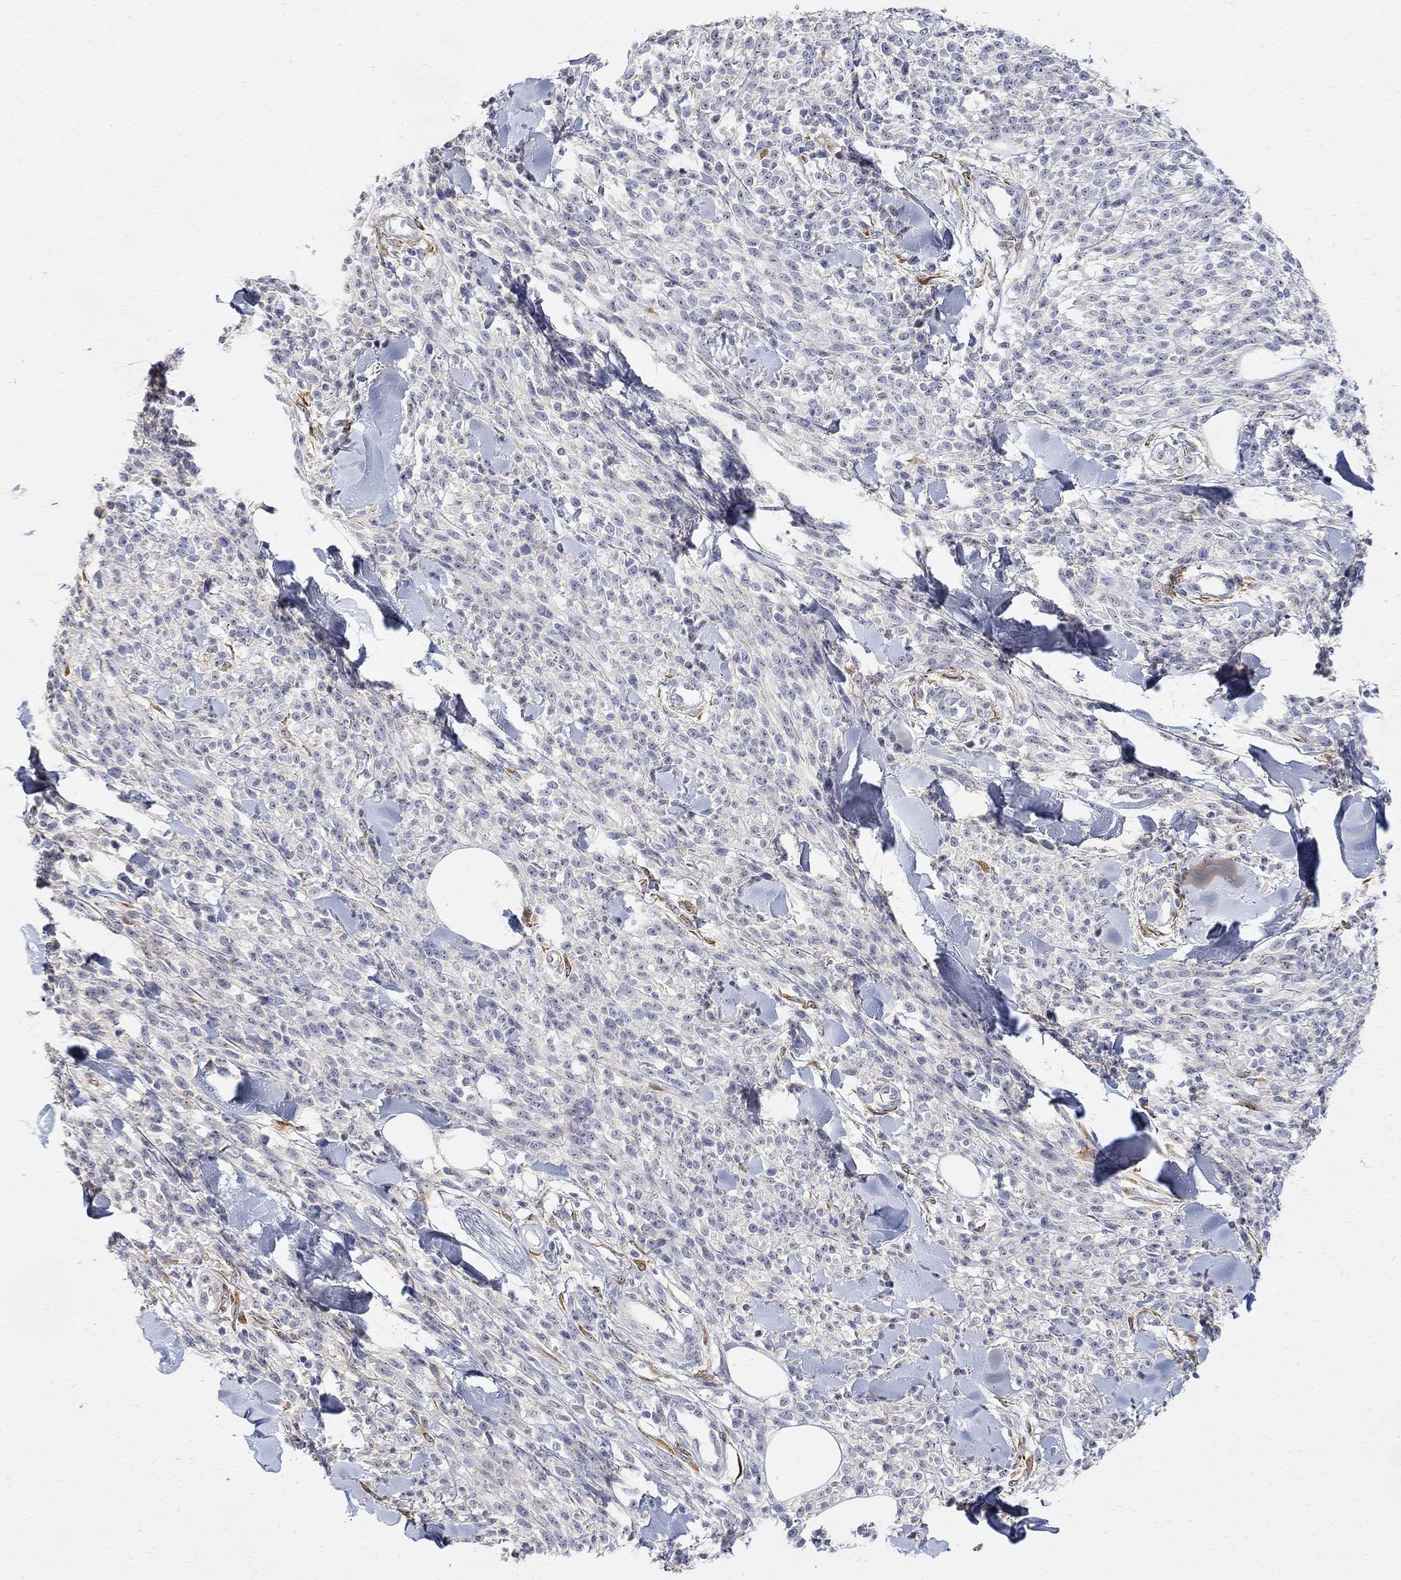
{"staining": {"intensity": "negative", "quantity": "none", "location": "none"}, "tissue": "melanoma", "cell_type": "Tumor cells", "image_type": "cancer", "snomed": [{"axis": "morphology", "description": "Malignant melanoma, NOS"}, {"axis": "topography", "description": "Skin"}, {"axis": "topography", "description": "Skin of trunk"}], "caption": "This is an IHC image of human melanoma. There is no staining in tumor cells.", "gene": "FNDC5", "patient": {"sex": "male", "age": 74}}